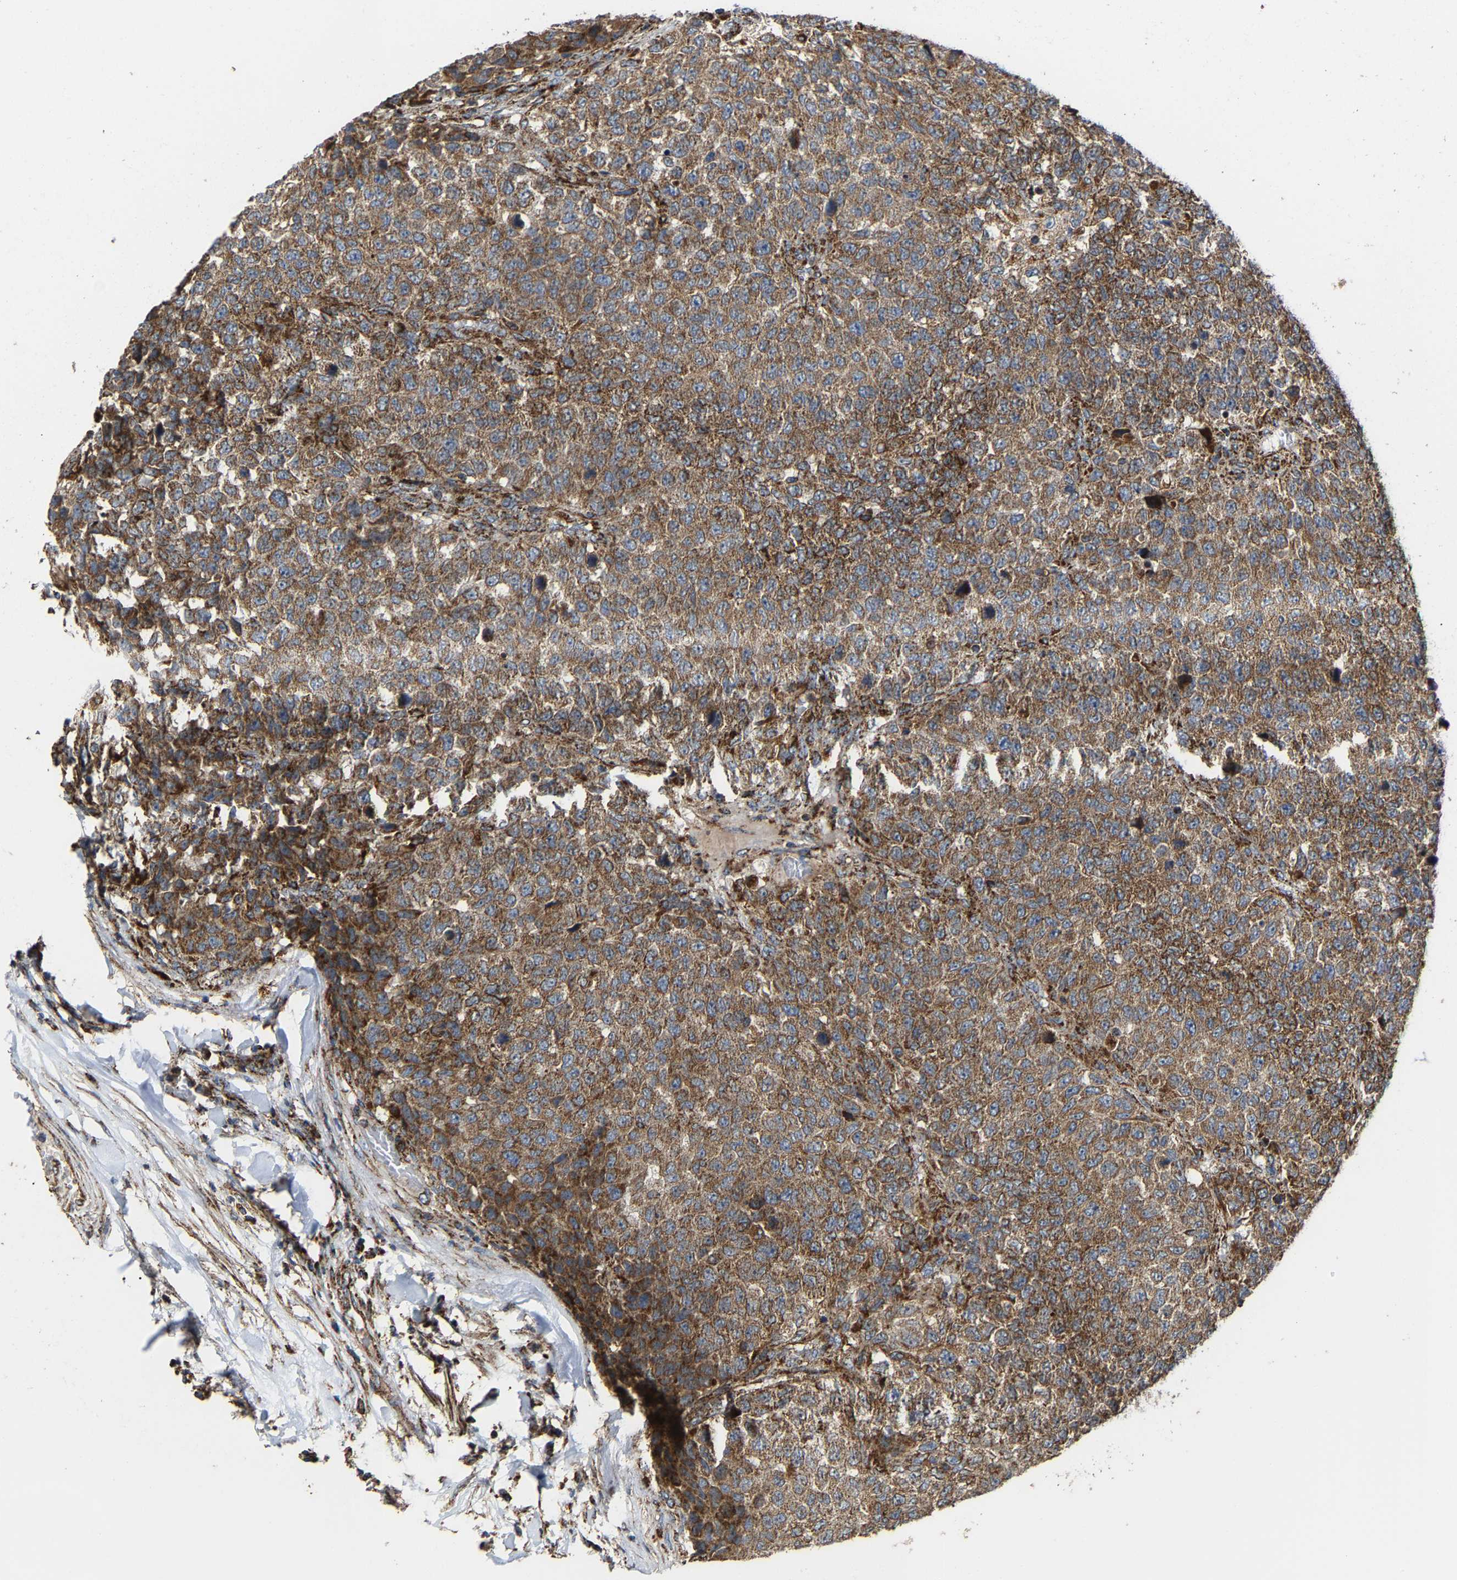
{"staining": {"intensity": "moderate", "quantity": ">75%", "location": "cytoplasmic/membranous"}, "tissue": "testis cancer", "cell_type": "Tumor cells", "image_type": "cancer", "snomed": [{"axis": "morphology", "description": "Seminoma, NOS"}, {"axis": "topography", "description": "Testis"}], "caption": "This is an image of immunohistochemistry staining of testis seminoma, which shows moderate expression in the cytoplasmic/membranous of tumor cells.", "gene": "NDUFV3", "patient": {"sex": "male", "age": 59}}